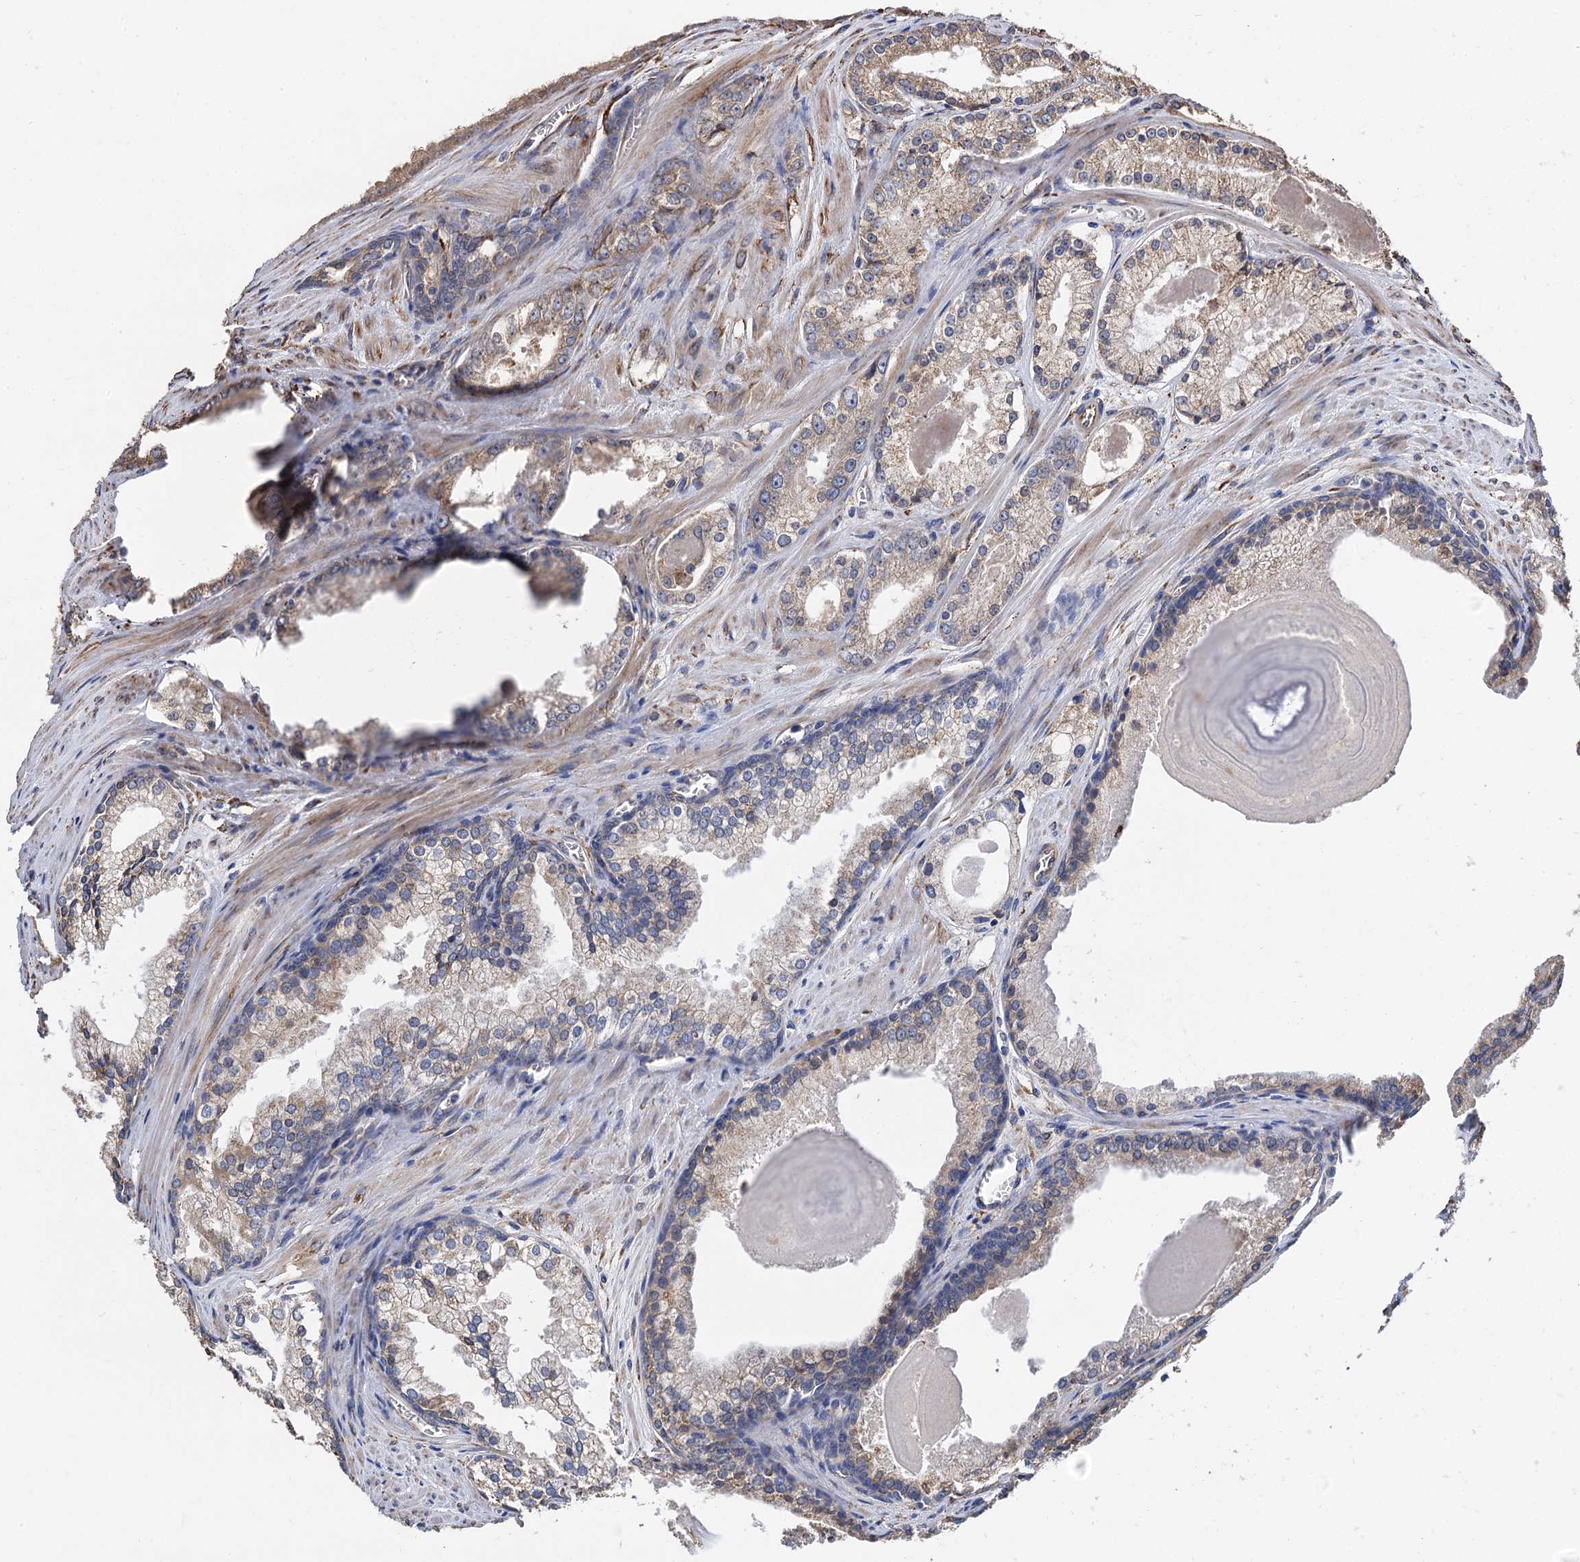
{"staining": {"intensity": "weak", "quantity": "<25%", "location": "cytoplasmic/membranous"}, "tissue": "prostate cancer", "cell_type": "Tumor cells", "image_type": "cancer", "snomed": [{"axis": "morphology", "description": "Adenocarcinoma, Low grade"}, {"axis": "topography", "description": "Prostate"}], "caption": "IHC histopathology image of human adenocarcinoma (low-grade) (prostate) stained for a protein (brown), which displays no expression in tumor cells. (Brightfield microscopy of DAB immunohistochemistry at high magnification).", "gene": "CNNM1", "patient": {"sex": "male", "age": 54}}